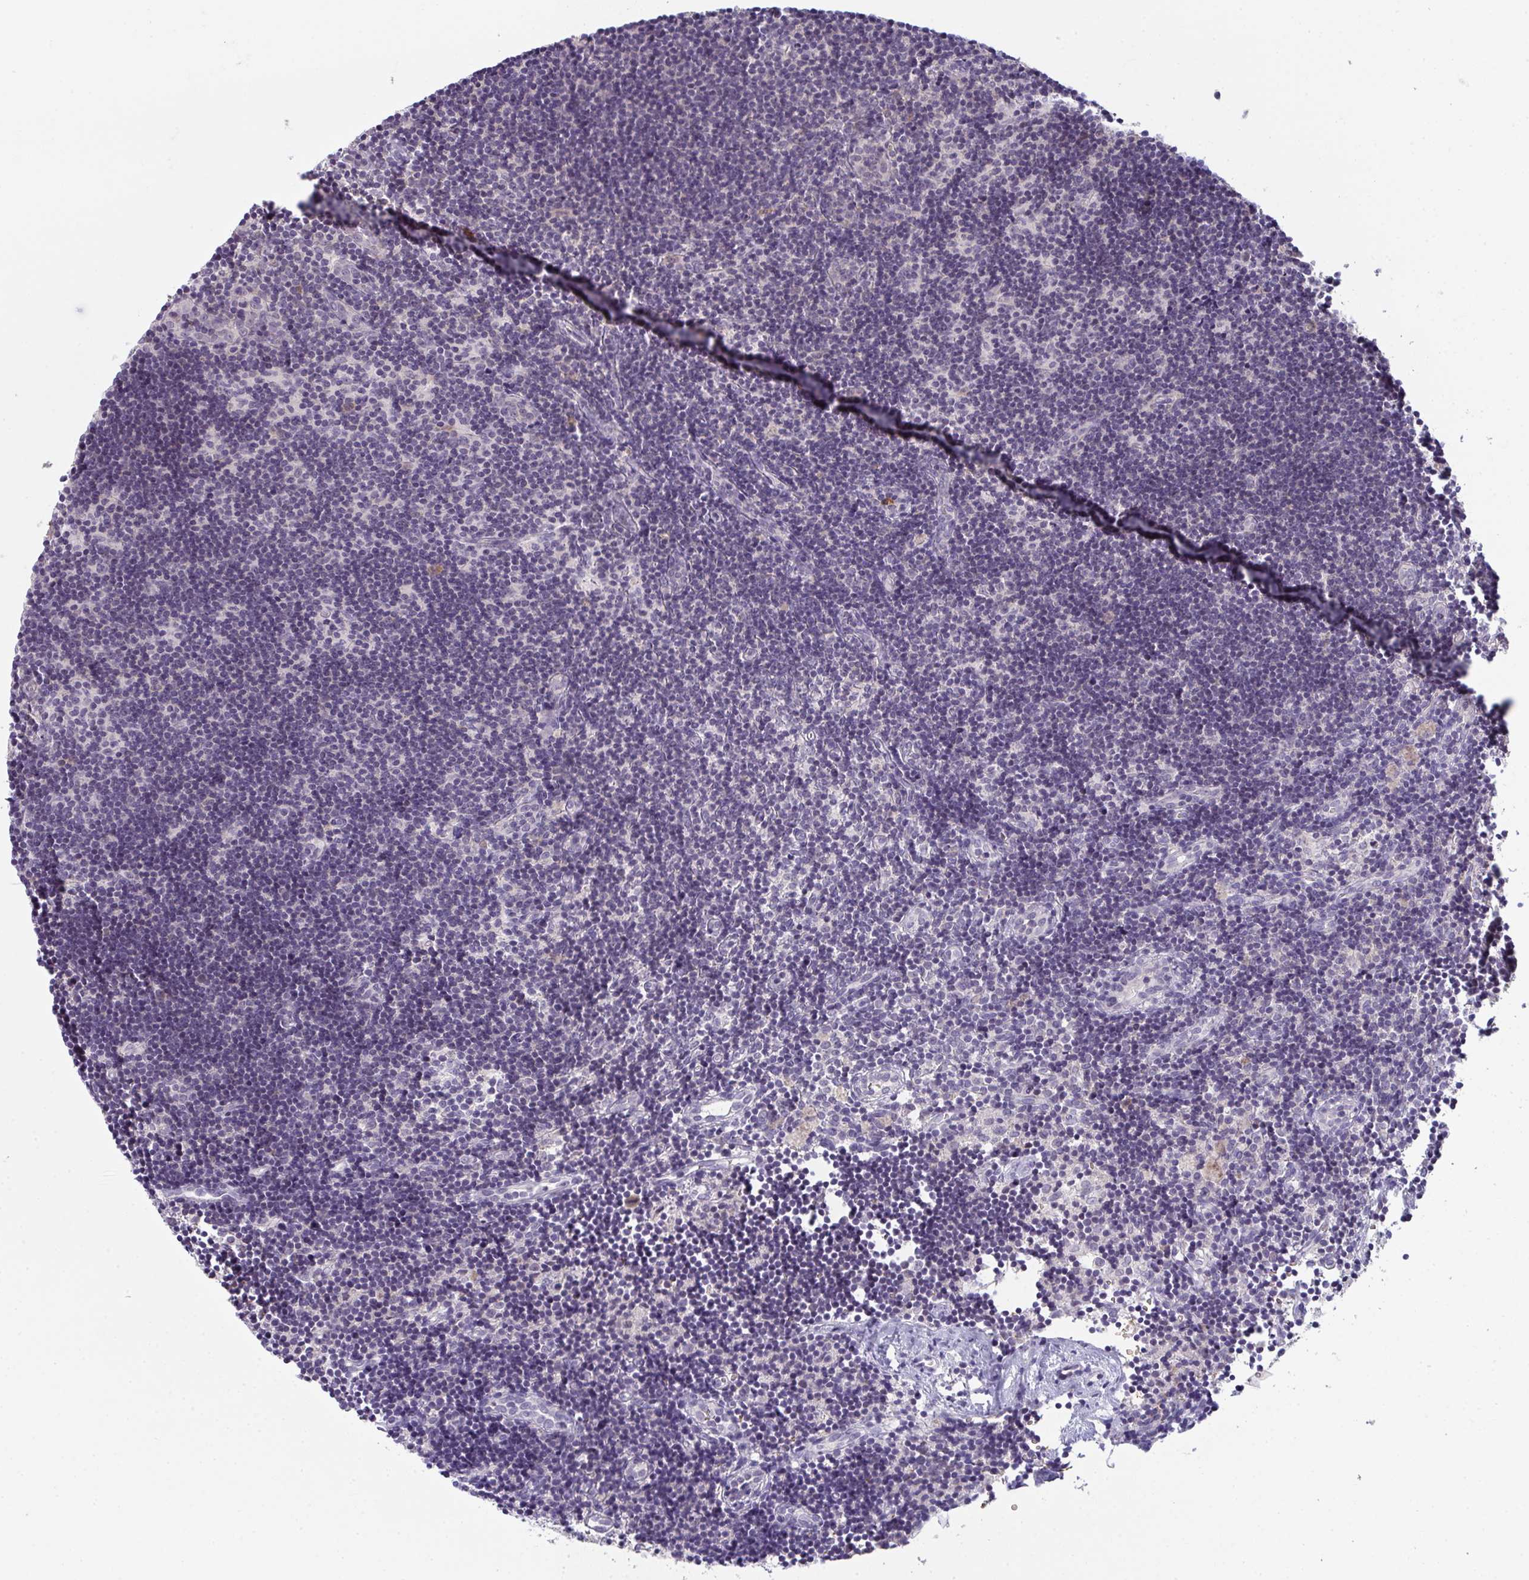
{"staining": {"intensity": "negative", "quantity": "none", "location": "none"}, "tissue": "lymph node", "cell_type": "Germinal center cells", "image_type": "normal", "snomed": [{"axis": "morphology", "description": "Normal tissue, NOS"}, {"axis": "topography", "description": "Lymph node"}], "caption": "Immunohistochemistry micrograph of normal lymph node: lymph node stained with DAB demonstrates no significant protein positivity in germinal center cells. (DAB (3,3'-diaminobenzidine) IHC visualized using brightfield microscopy, high magnification).", "gene": "RIOK1", "patient": {"sex": "female", "age": 31}}